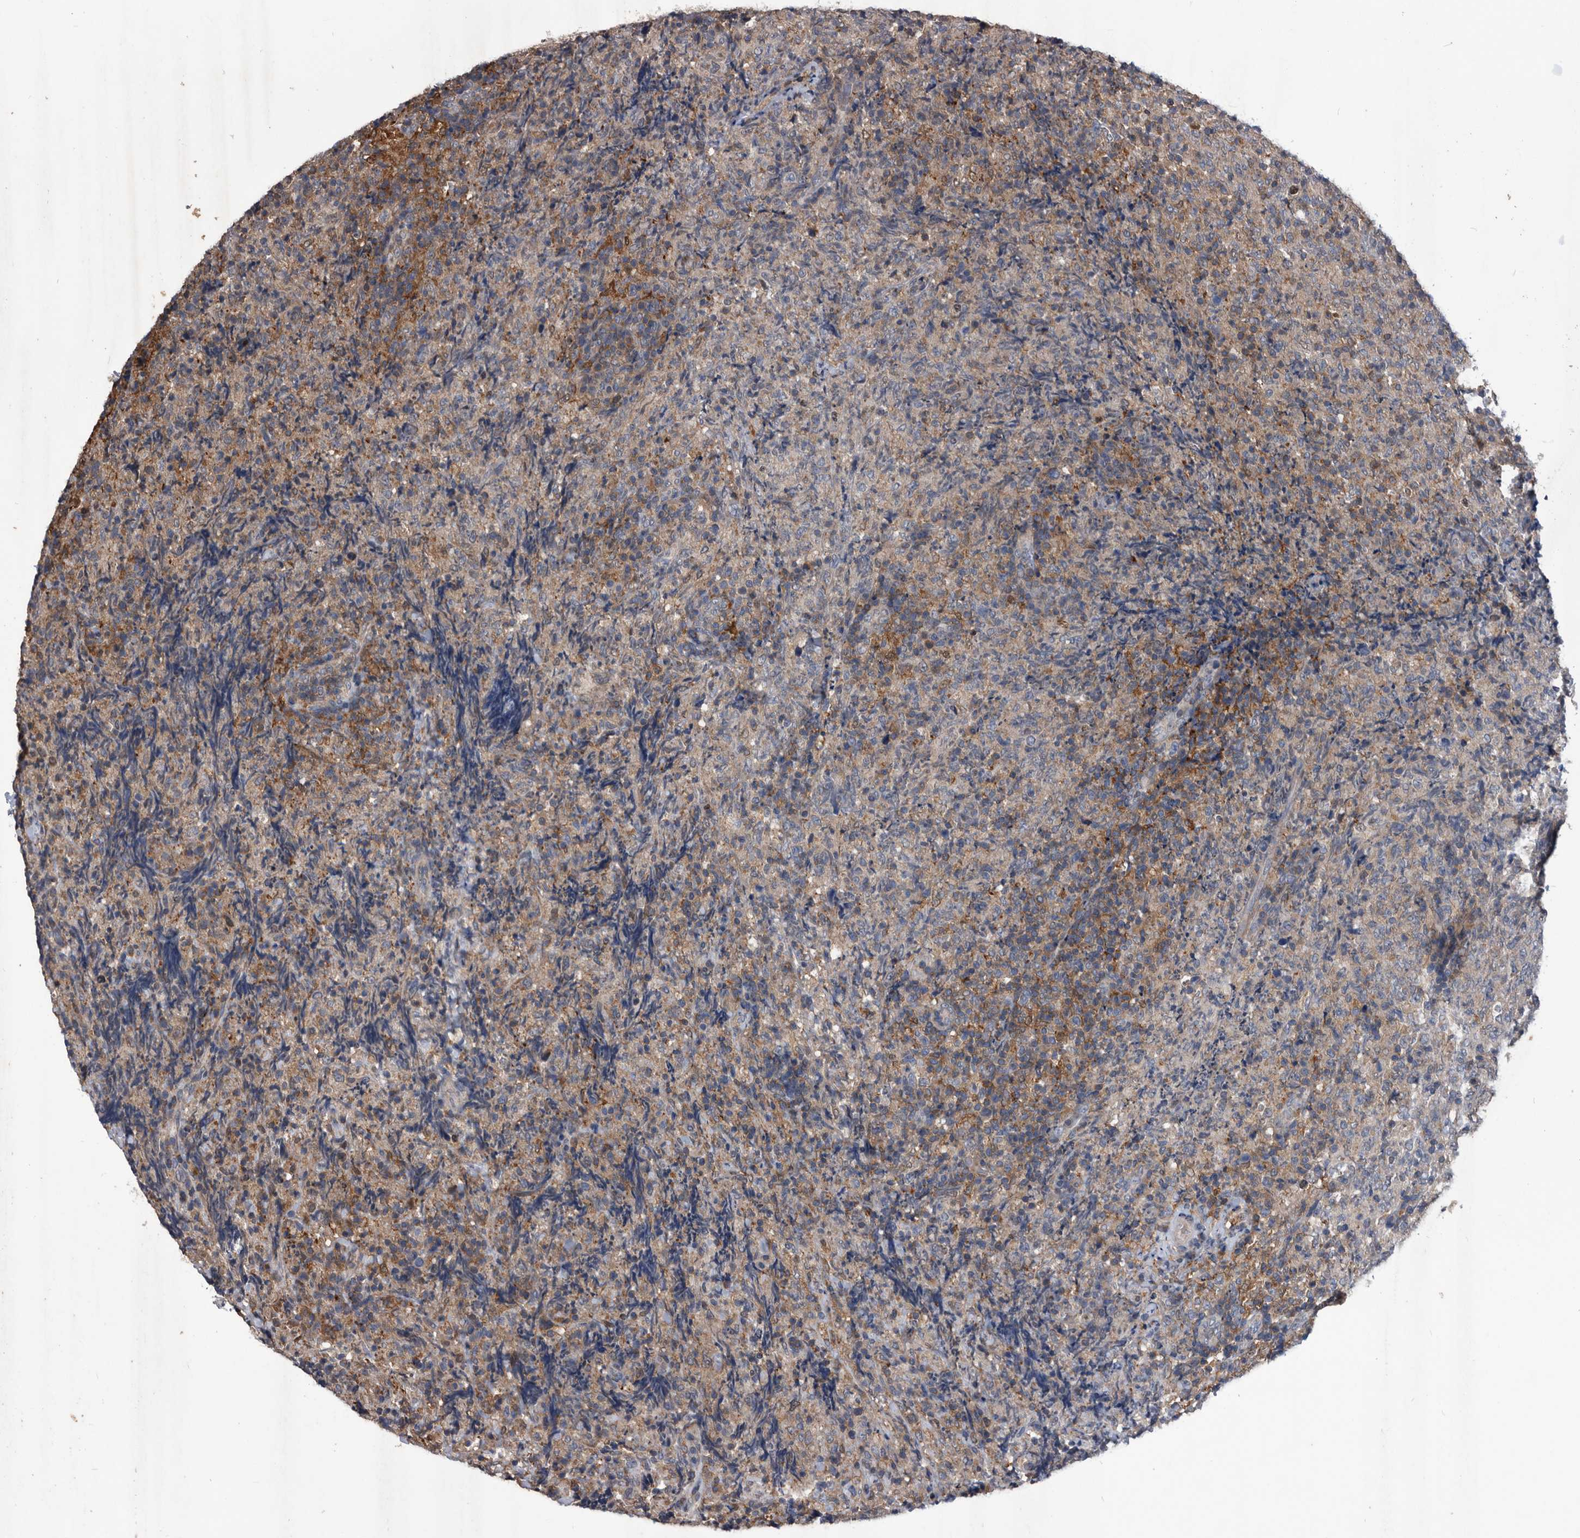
{"staining": {"intensity": "negative", "quantity": "none", "location": "none"}, "tissue": "lymphoma", "cell_type": "Tumor cells", "image_type": "cancer", "snomed": [{"axis": "morphology", "description": "Malignant lymphoma, non-Hodgkin's type, High grade"}, {"axis": "topography", "description": "Tonsil"}], "caption": "Human lymphoma stained for a protein using immunohistochemistry (IHC) shows no positivity in tumor cells.", "gene": "NRBP1", "patient": {"sex": "female", "age": 36}}